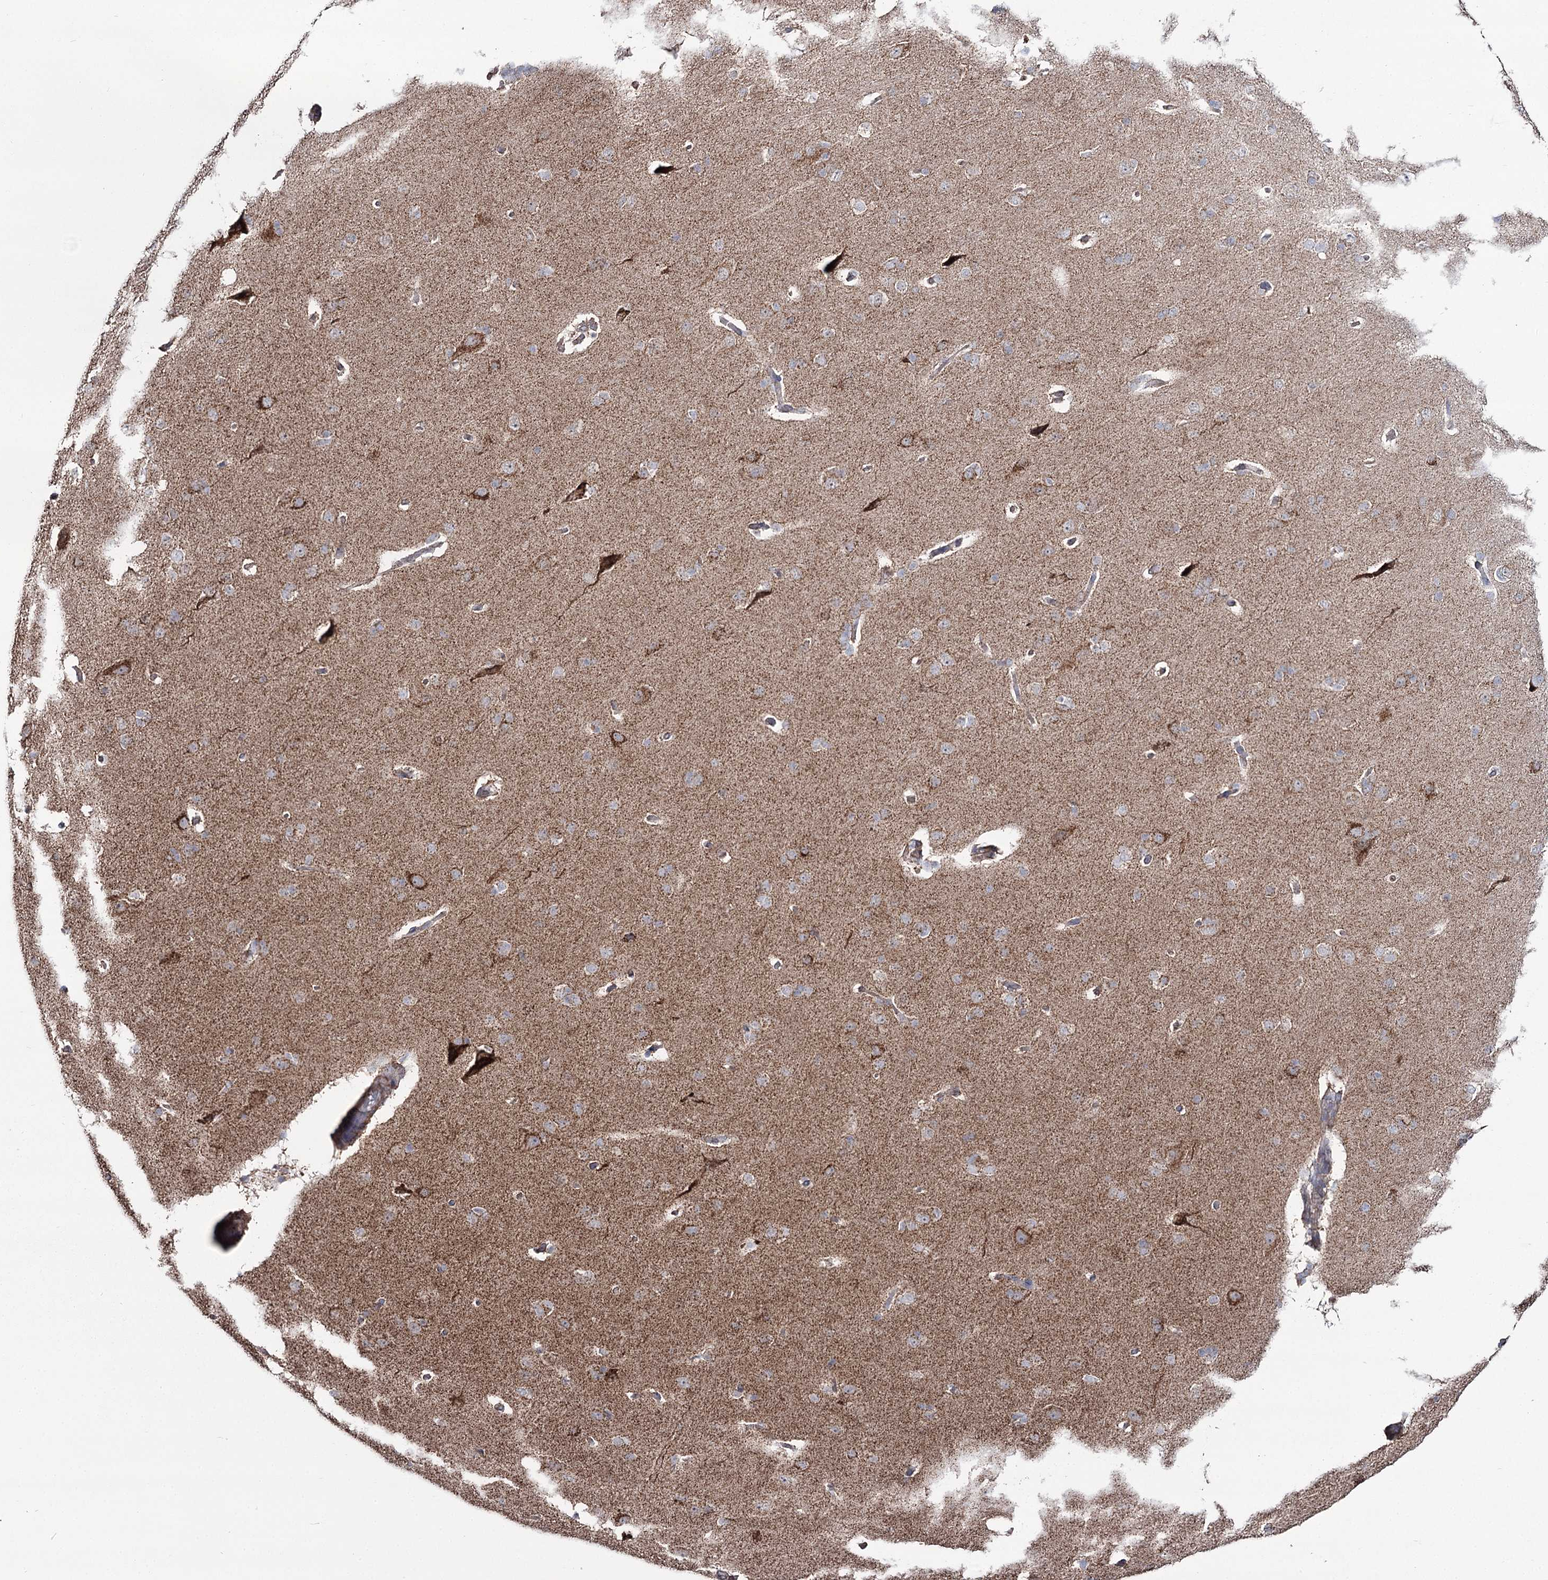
{"staining": {"intensity": "negative", "quantity": "none", "location": "none"}, "tissue": "cerebral cortex", "cell_type": "Endothelial cells", "image_type": "normal", "snomed": [{"axis": "morphology", "description": "Normal tissue, NOS"}, {"axis": "topography", "description": "Cerebral cortex"}], "caption": "Immunohistochemistry (IHC) image of benign cerebral cortex: cerebral cortex stained with DAB demonstrates no significant protein positivity in endothelial cells. The staining is performed using DAB brown chromogen with nuclei counter-stained in using hematoxylin.", "gene": "PDHX", "patient": {"sex": "male", "age": 62}}